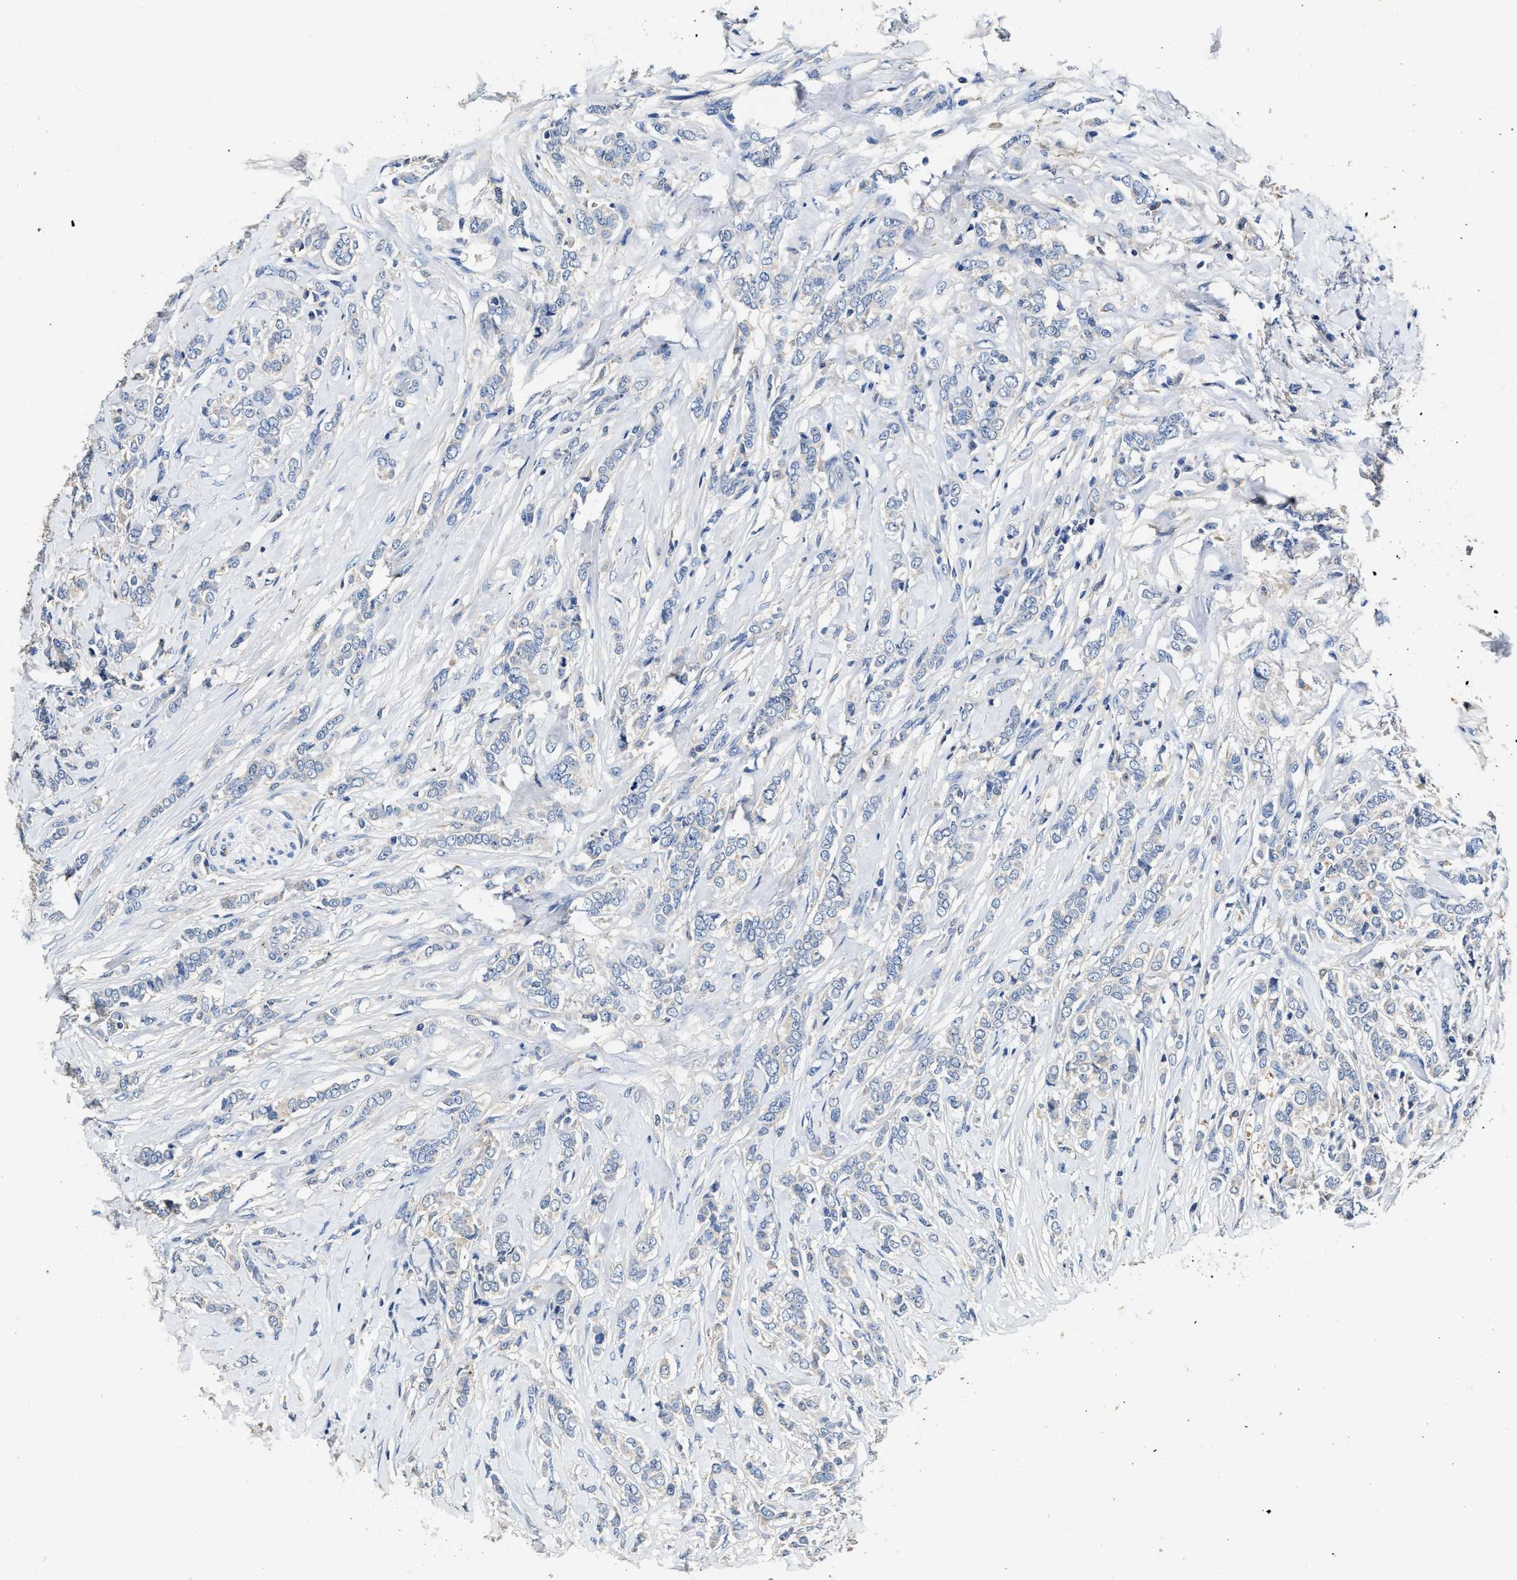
{"staining": {"intensity": "negative", "quantity": "none", "location": "none"}, "tissue": "breast cancer", "cell_type": "Tumor cells", "image_type": "cancer", "snomed": [{"axis": "morphology", "description": "Lobular carcinoma"}, {"axis": "topography", "description": "Skin"}, {"axis": "topography", "description": "Breast"}], "caption": "Immunohistochemistry photomicrograph of neoplastic tissue: breast cancer stained with DAB (3,3'-diaminobenzidine) demonstrates no significant protein staining in tumor cells. The staining was performed using DAB to visualize the protein expression in brown, while the nuclei were stained in blue with hematoxylin (Magnification: 20x).", "gene": "SLCO2B1", "patient": {"sex": "female", "age": 46}}